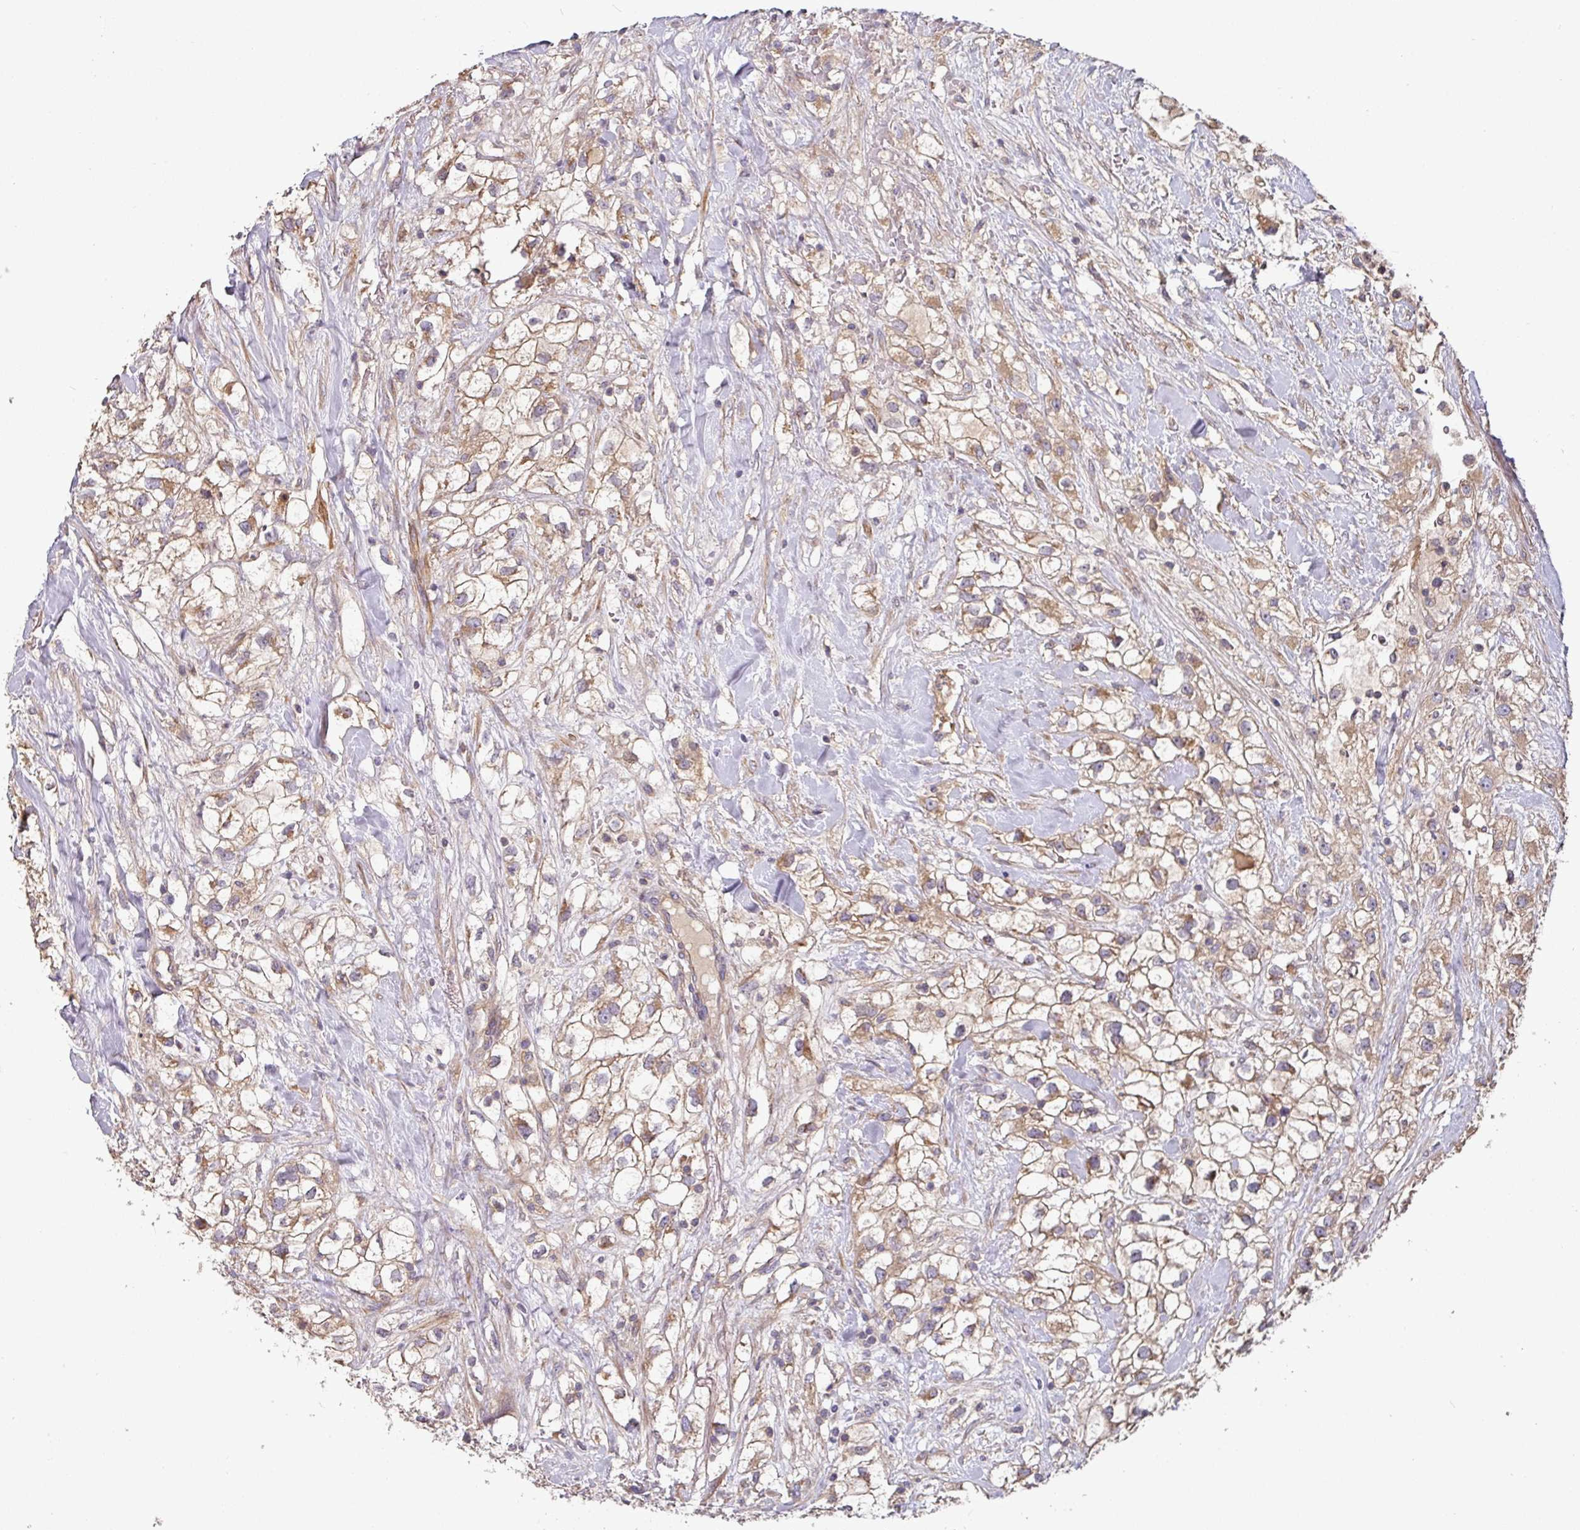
{"staining": {"intensity": "weak", "quantity": ">75%", "location": "cytoplasmic/membranous"}, "tissue": "renal cancer", "cell_type": "Tumor cells", "image_type": "cancer", "snomed": [{"axis": "morphology", "description": "Adenocarcinoma, NOS"}, {"axis": "topography", "description": "Kidney"}], "caption": "Human renal cancer (adenocarcinoma) stained with a protein marker exhibits weak staining in tumor cells.", "gene": "SIK1", "patient": {"sex": "male", "age": 59}}